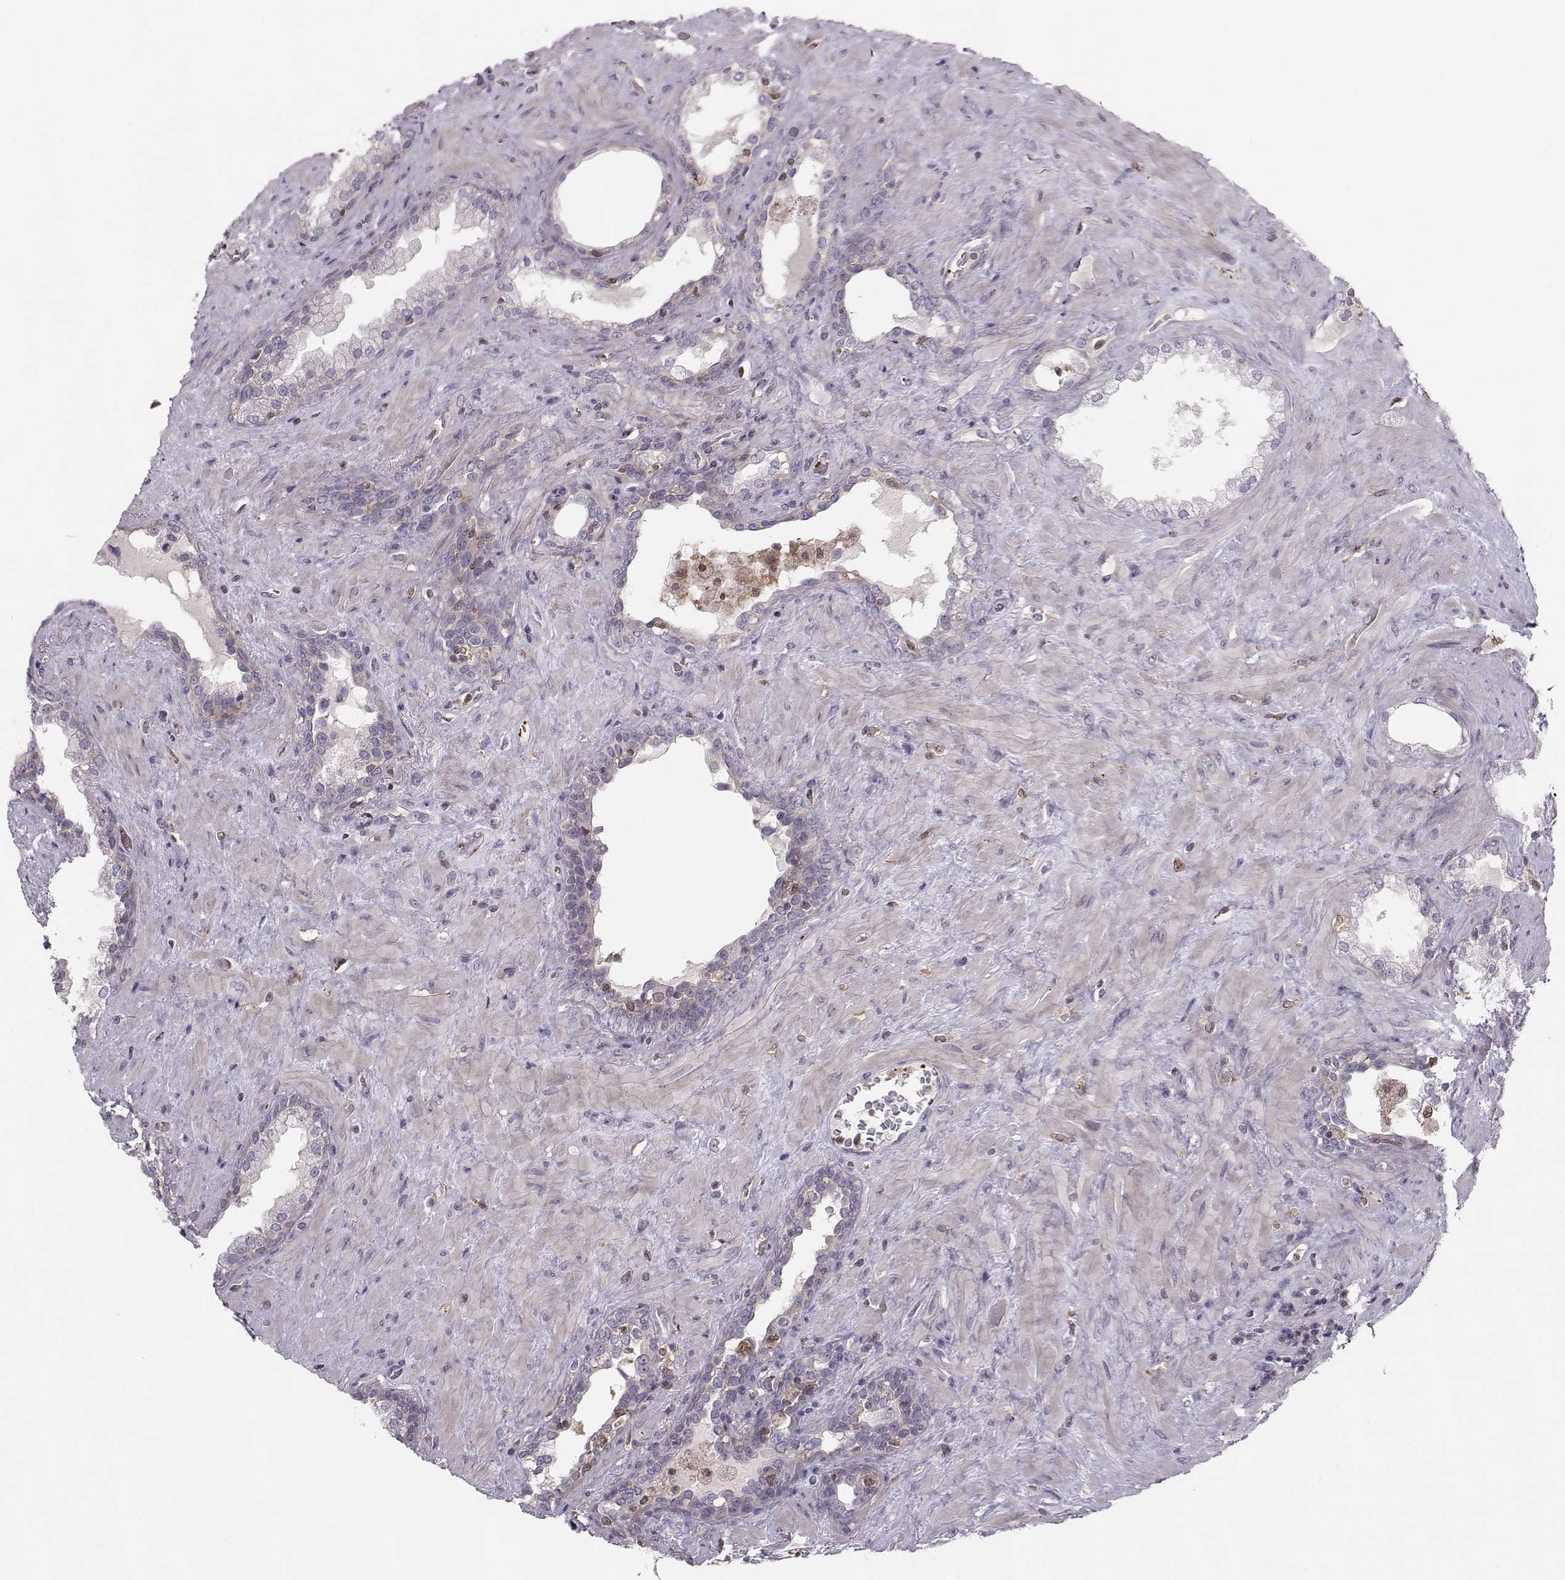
{"staining": {"intensity": "negative", "quantity": "none", "location": "none"}, "tissue": "prostate", "cell_type": "Glandular cells", "image_type": "normal", "snomed": [{"axis": "morphology", "description": "Normal tissue, NOS"}, {"axis": "topography", "description": "Prostate"}], "caption": "This is an IHC image of benign prostate. There is no staining in glandular cells.", "gene": "ASB16", "patient": {"sex": "male", "age": 63}}